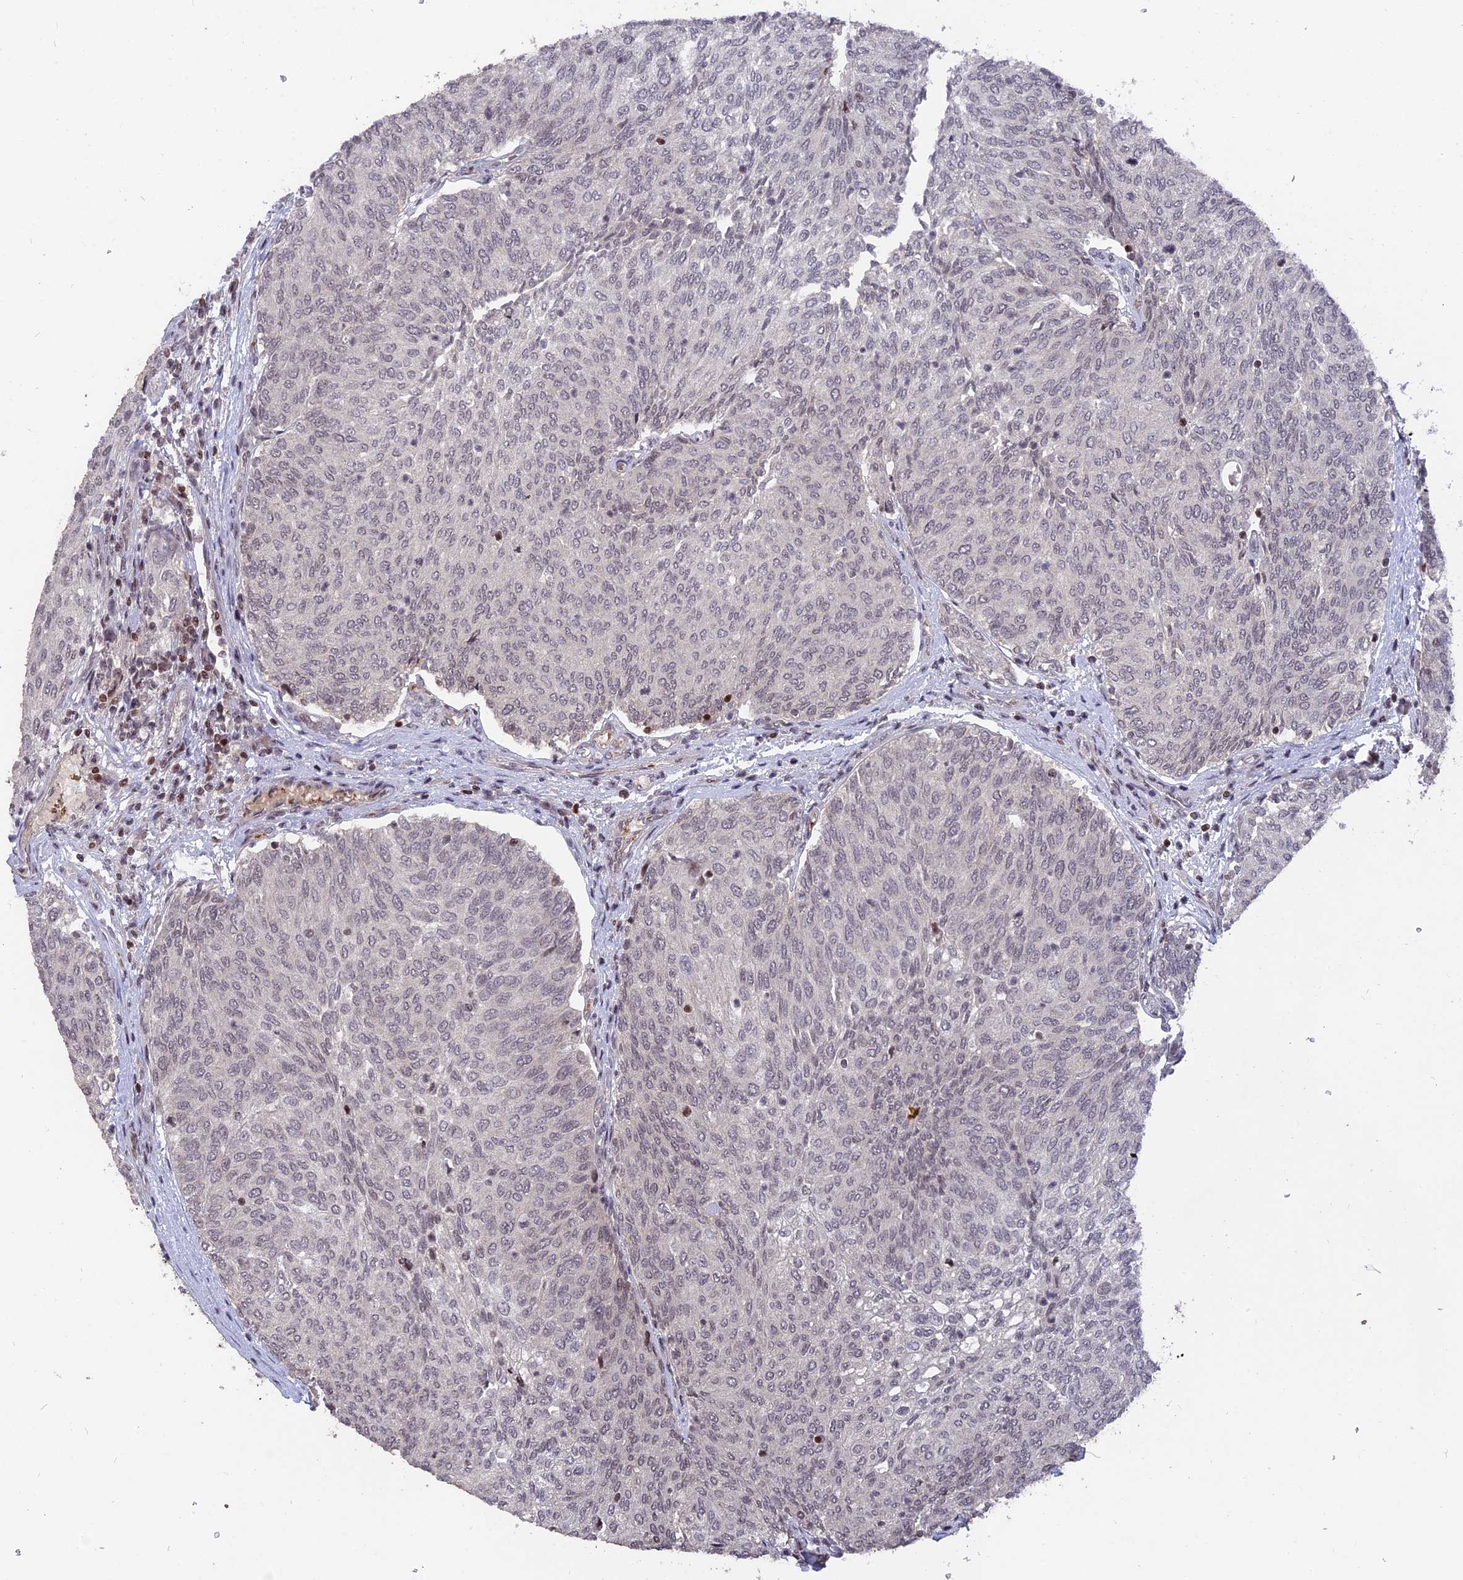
{"staining": {"intensity": "moderate", "quantity": "25%-75%", "location": "nuclear"}, "tissue": "urothelial cancer", "cell_type": "Tumor cells", "image_type": "cancer", "snomed": [{"axis": "morphology", "description": "Urothelial carcinoma, High grade"}, {"axis": "topography", "description": "Urinary bladder"}], "caption": "A photomicrograph of urothelial cancer stained for a protein shows moderate nuclear brown staining in tumor cells.", "gene": "NR1H3", "patient": {"sex": "female", "age": 79}}